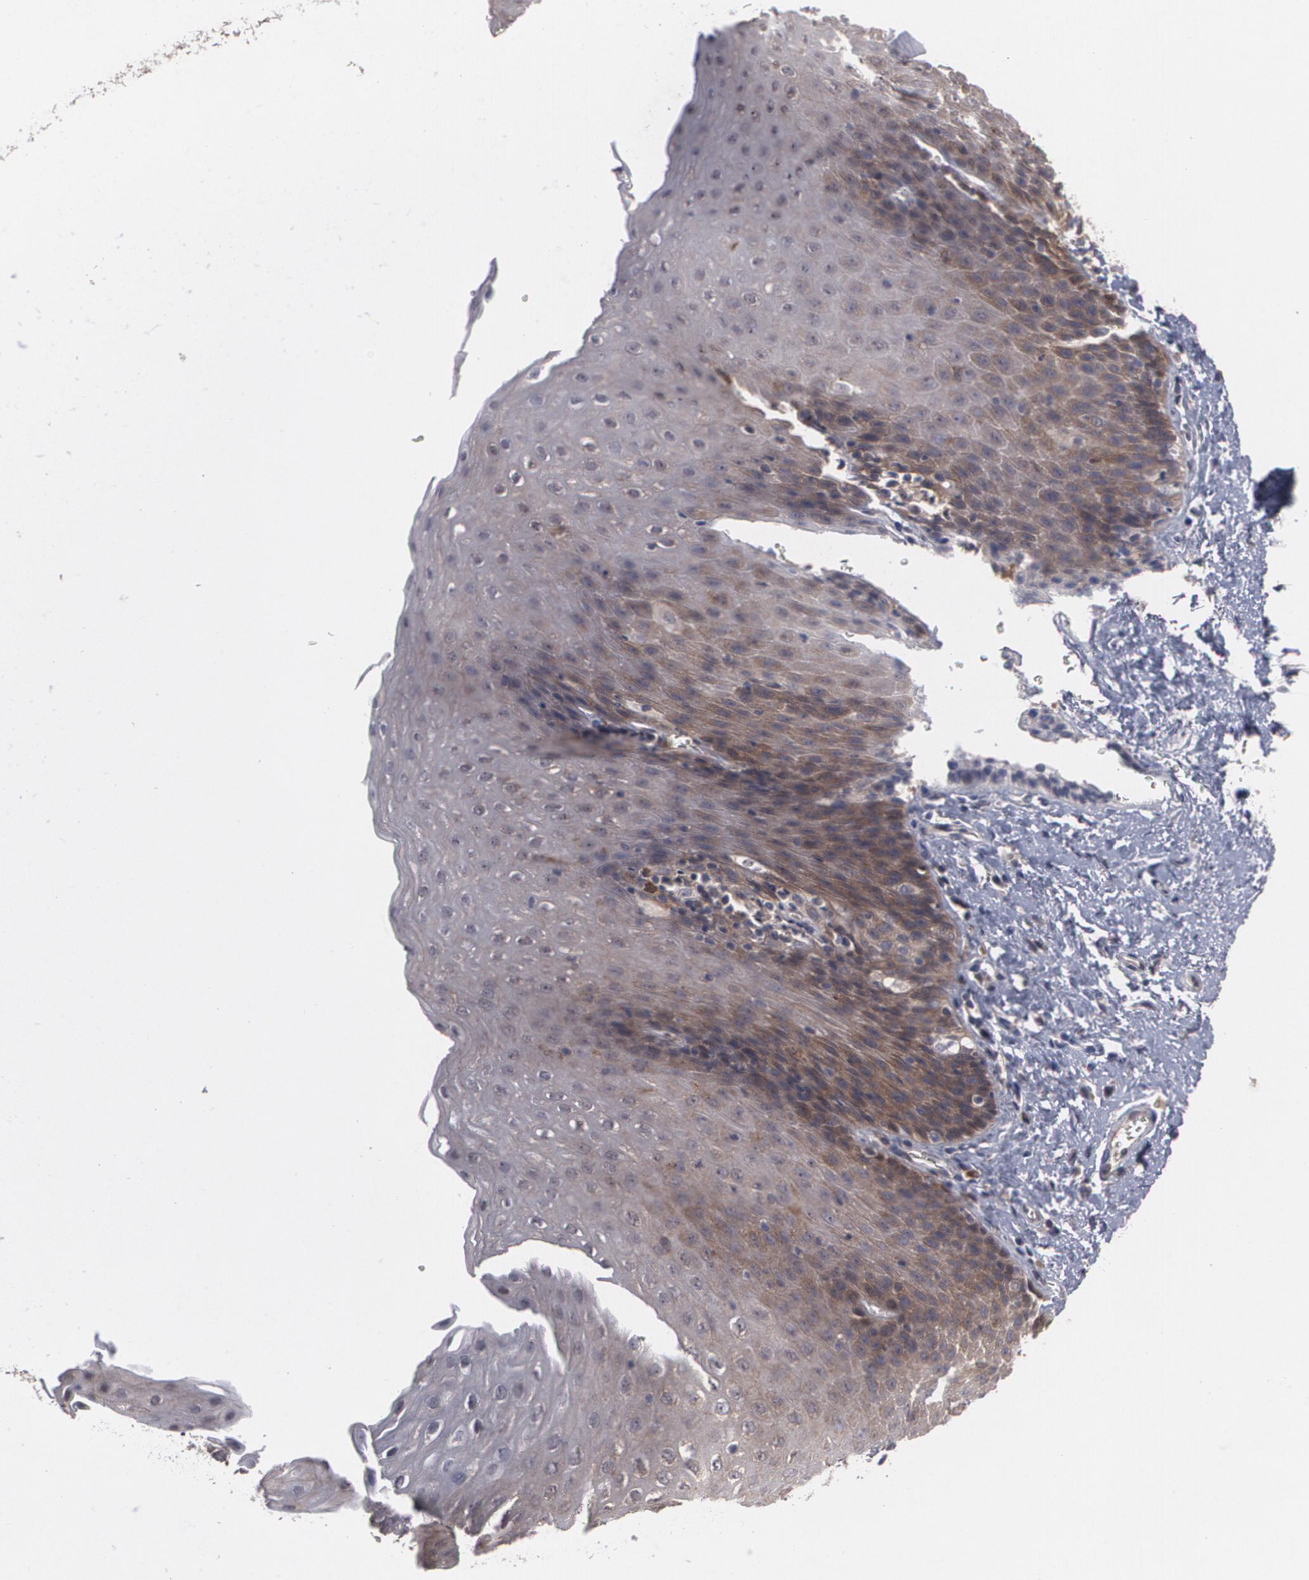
{"staining": {"intensity": "moderate", "quantity": "25%-75%", "location": "cytoplasmic/membranous"}, "tissue": "esophagus", "cell_type": "Squamous epithelial cells", "image_type": "normal", "snomed": [{"axis": "morphology", "description": "Normal tissue, NOS"}, {"axis": "topography", "description": "Esophagus"}], "caption": "This is a photomicrograph of IHC staining of unremarkable esophagus, which shows moderate positivity in the cytoplasmic/membranous of squamous epithelial cells.", "gene": "HTT", "patient": {"sex": "female", "age": 61}}